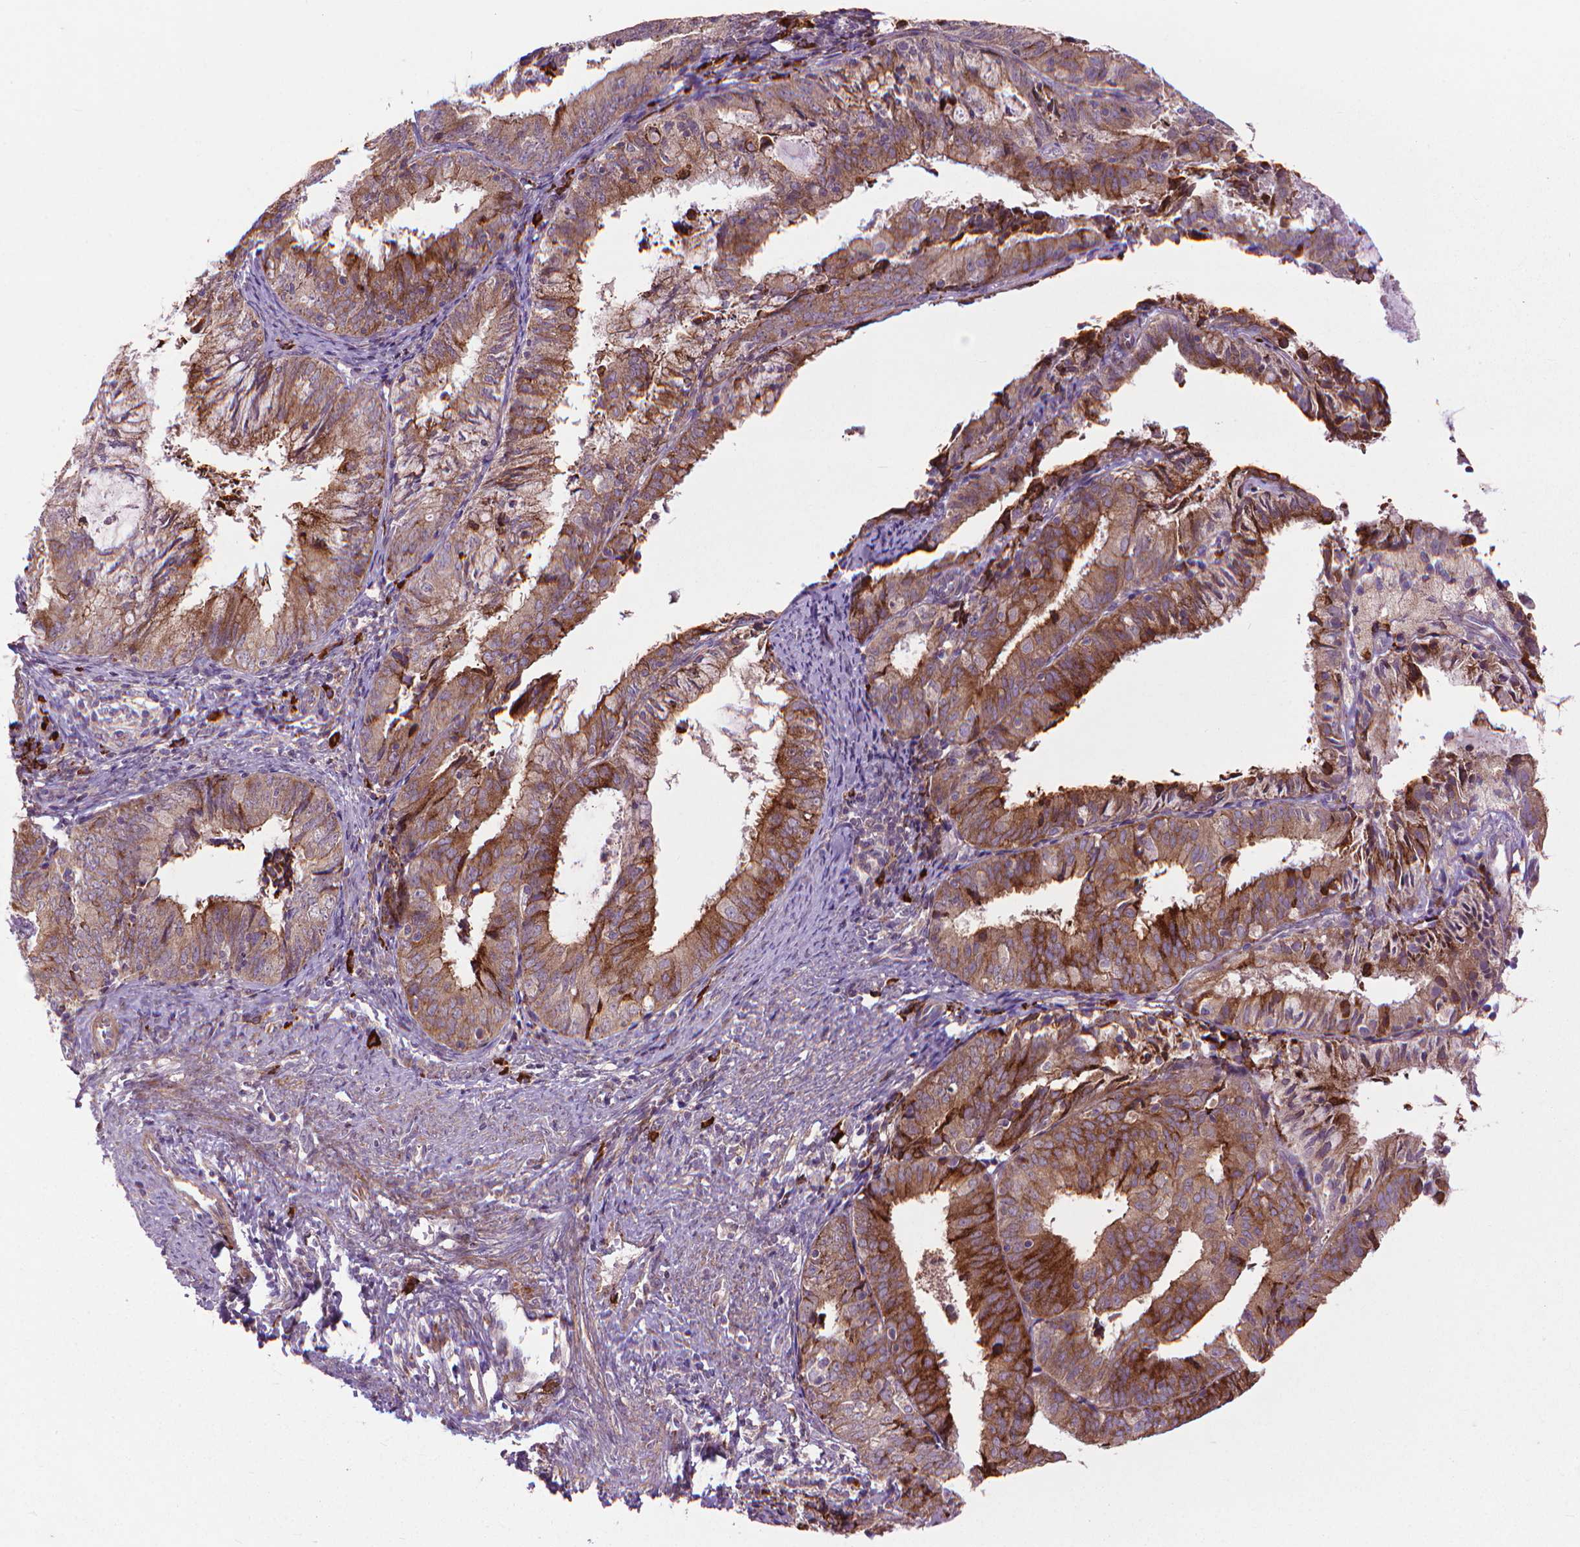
{"staining": {"intensity": "moderate", "quantity": ">75%", "location": "cytoplasmic/membranous"}, "tissue": "endometrial cancer", "cell_type": "Tumor cells", "image_type": "cancer", "snomed": [{"axis": "morphology", "description": "Adenocarcinoma, NOS"}, {"axis": "topography", "description": "Endometrium"}], "caption": "Protein analysis of endometrial adenocarcinoma tissue demonstrates moderate cytoplasmic/membranous staining in about >75% of tumor cells.", "gene": "MYH14", "patient": {"sex": "female", "age": 57}}